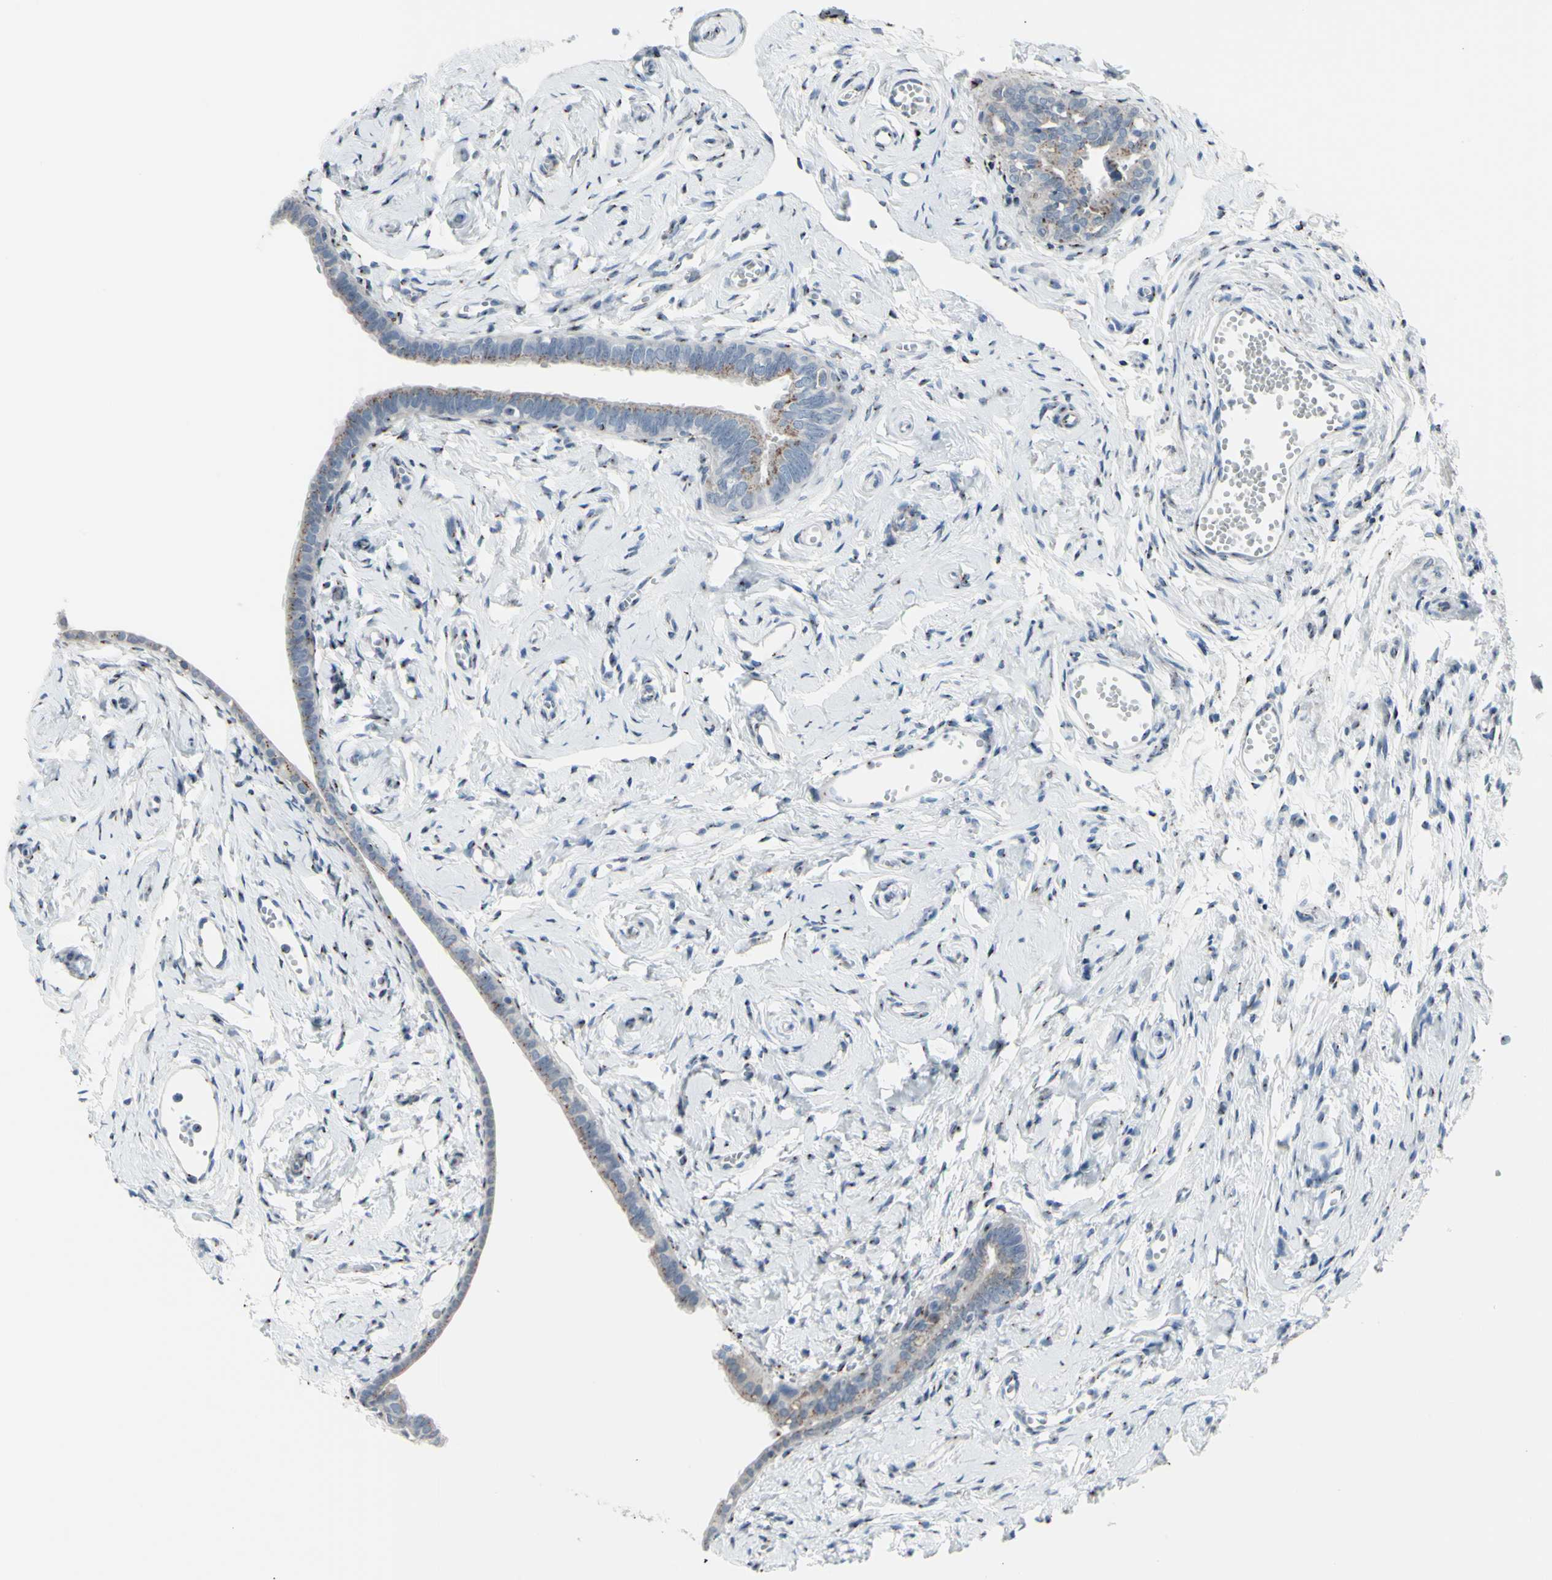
{"staining": {"intensity": "moderate", "quantity": ">75%", "location": "cytoplasmic/membranous"}, "tissue": "fallopian tube", "cell_type": "Glandular cells", "image_type": "normal", "snomed": [{"axis": "morphology", "description": "Normal tissue, NOS"}, {"axis": "topography", "description": "Fallopian tube"}], "caption": "Fallopian tube stained with a brown dye exhibits moderate cytoplasmic/membranous positive positivity in about >75% of glandular cells.", "gene": "GLG1", "patient": {"sex": "female", "age": 71}}